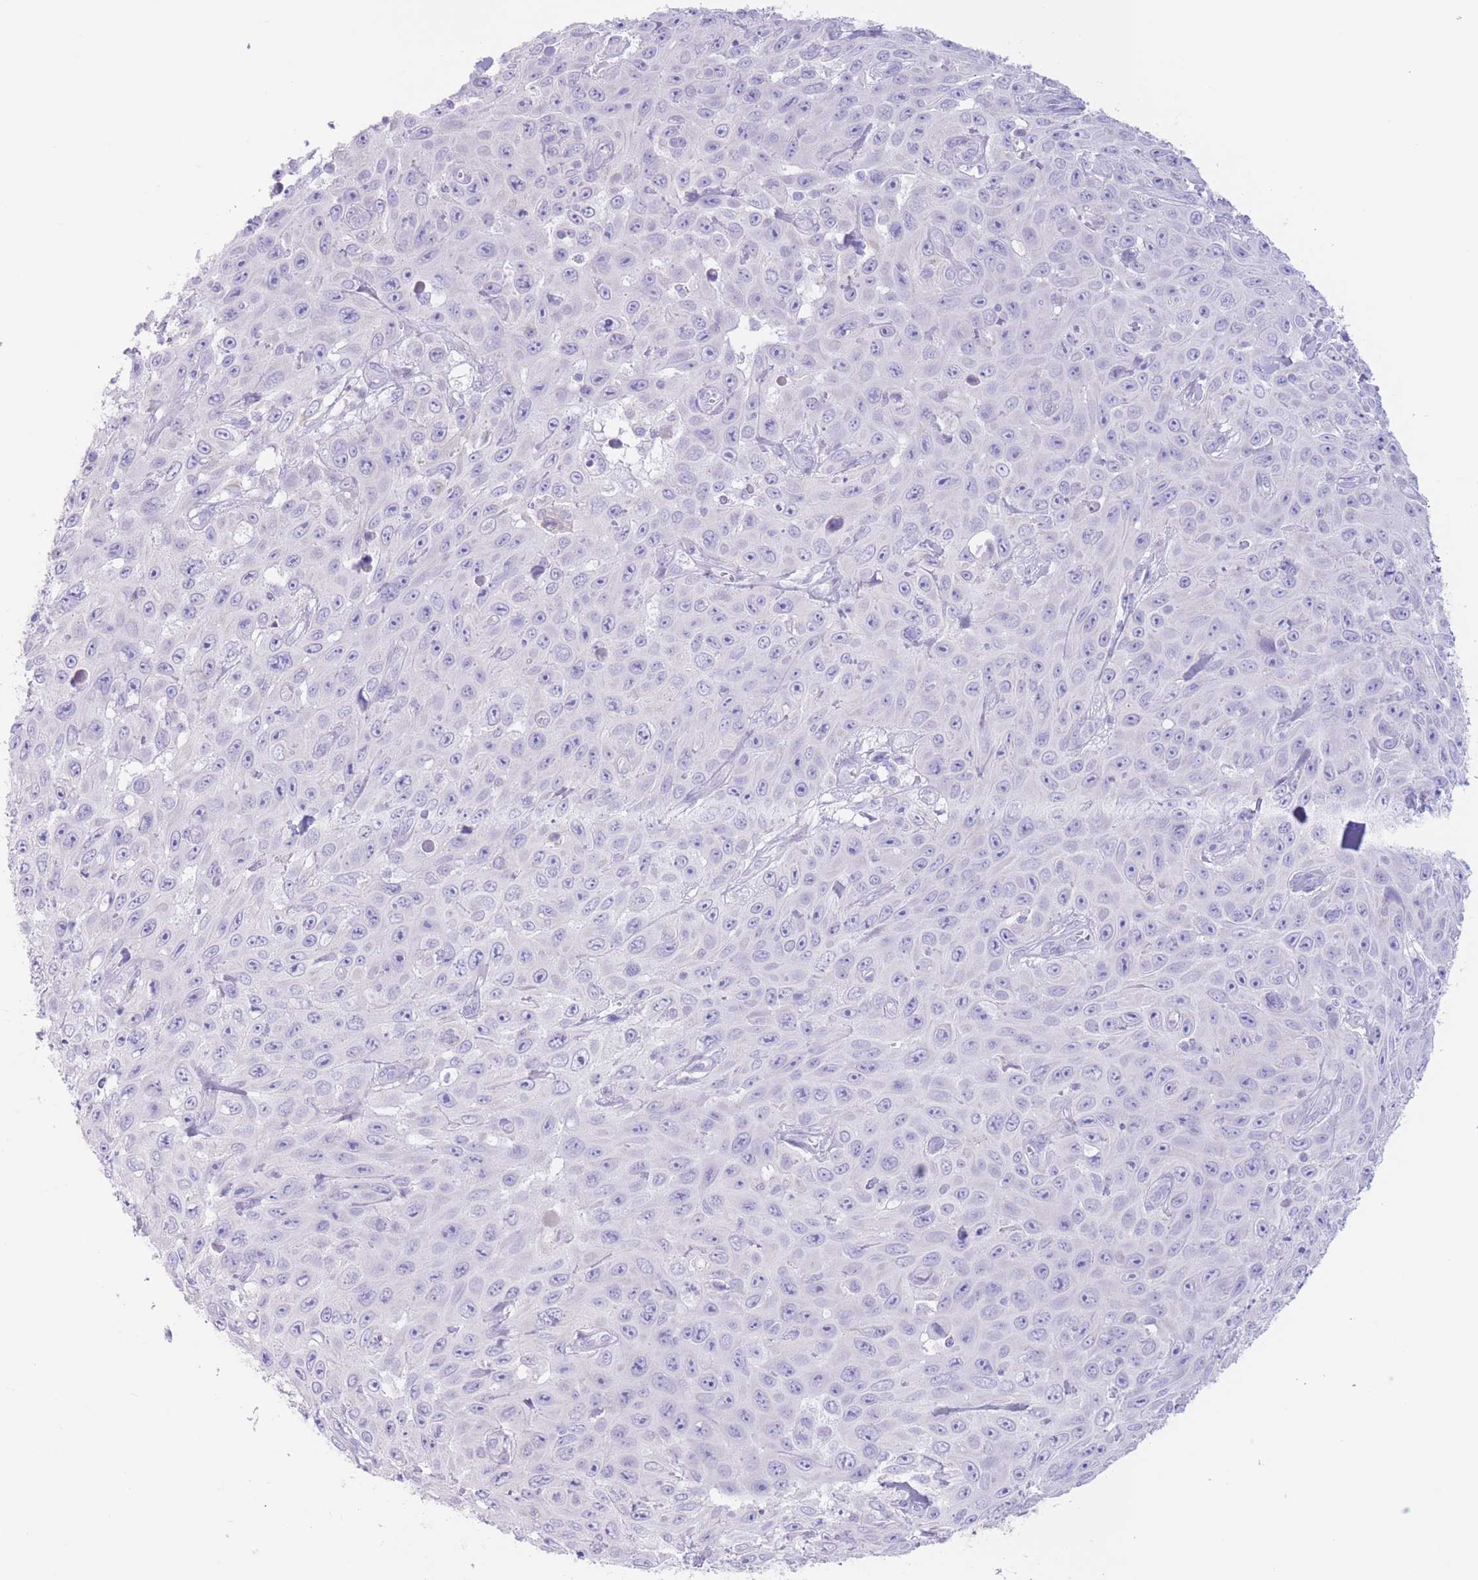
{"staining": {"intensity": "negative", "quantity": "none", "location": "none"}, "tissue": "skin cancer", "cell_type": "Tumor cells", "image_type": "cancer", "snomed": [{"axis": "morphology", "description": "Squamous cell carcinoma, NOS"}, {"axis": "topography", "description": "Skin"}], "caption": "The IHC histopathology image has no significant staining in tumor cells of squamous cell carcinoma (skin) tissue. (Brightfield microscopy of DAB (3,3'-diaminobenzidine) immunohistochemistry (IHC) at high magnification).", "gene": "FAH", "patient": {"sex": "male", "age": 82}}